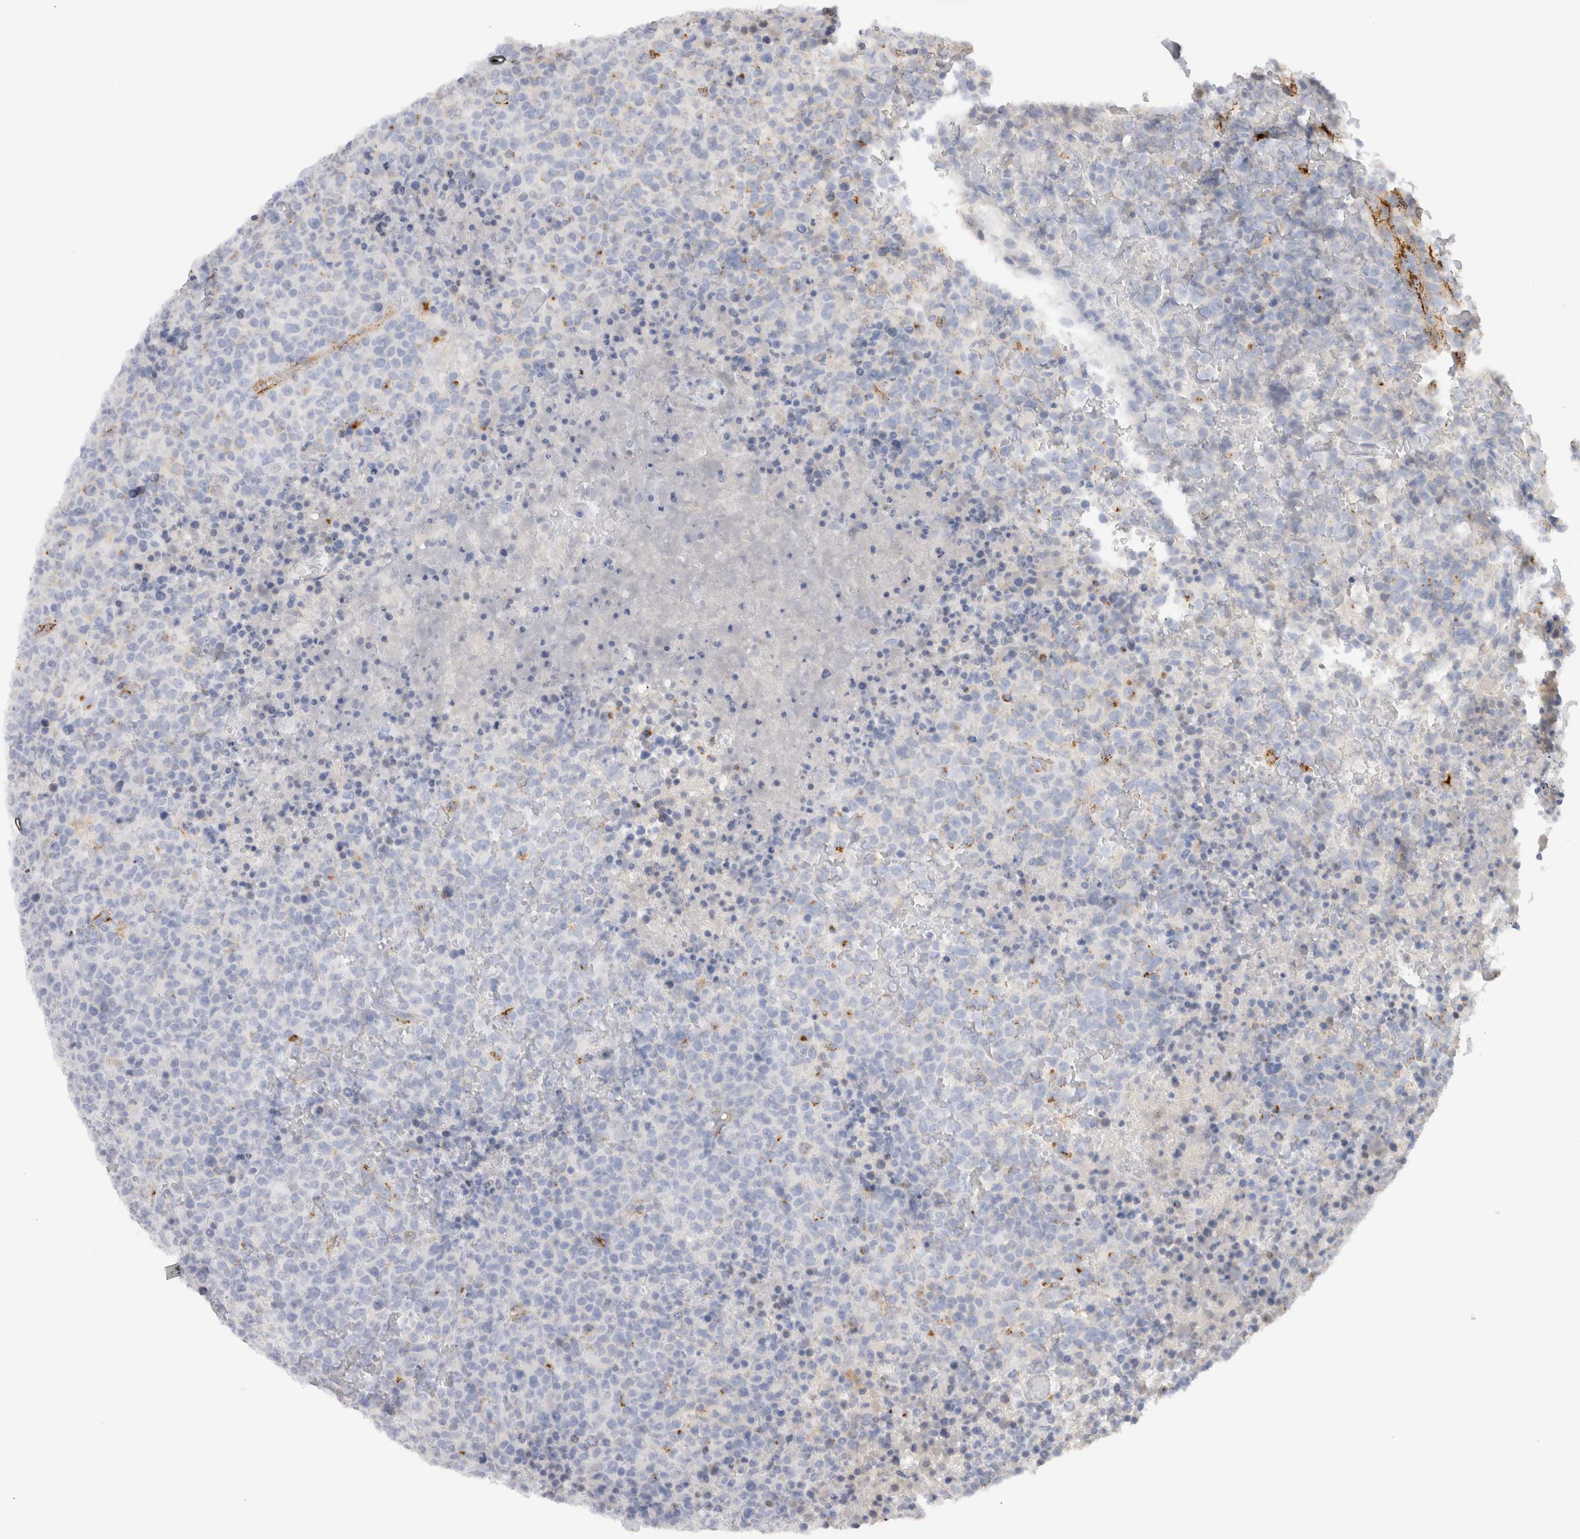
{"staining": {"intensity": "negative", "quantity": "none", "location": "none"}, "tissue": "lymphoma", "cell_type": "Tumor cells", "image_type": "cancer", "snomed": [{"axis": "morphology", "description": "Malignant lymphoma, non-Hodgkin's type, High grade"}, {"axis": "topography", "description": "Lymph node"}], "caption": "Tumor cells are negative for protein expression in human lymphoma.", "gene": "LAMP3", "patient": {"sex": "male", "age": 13}}